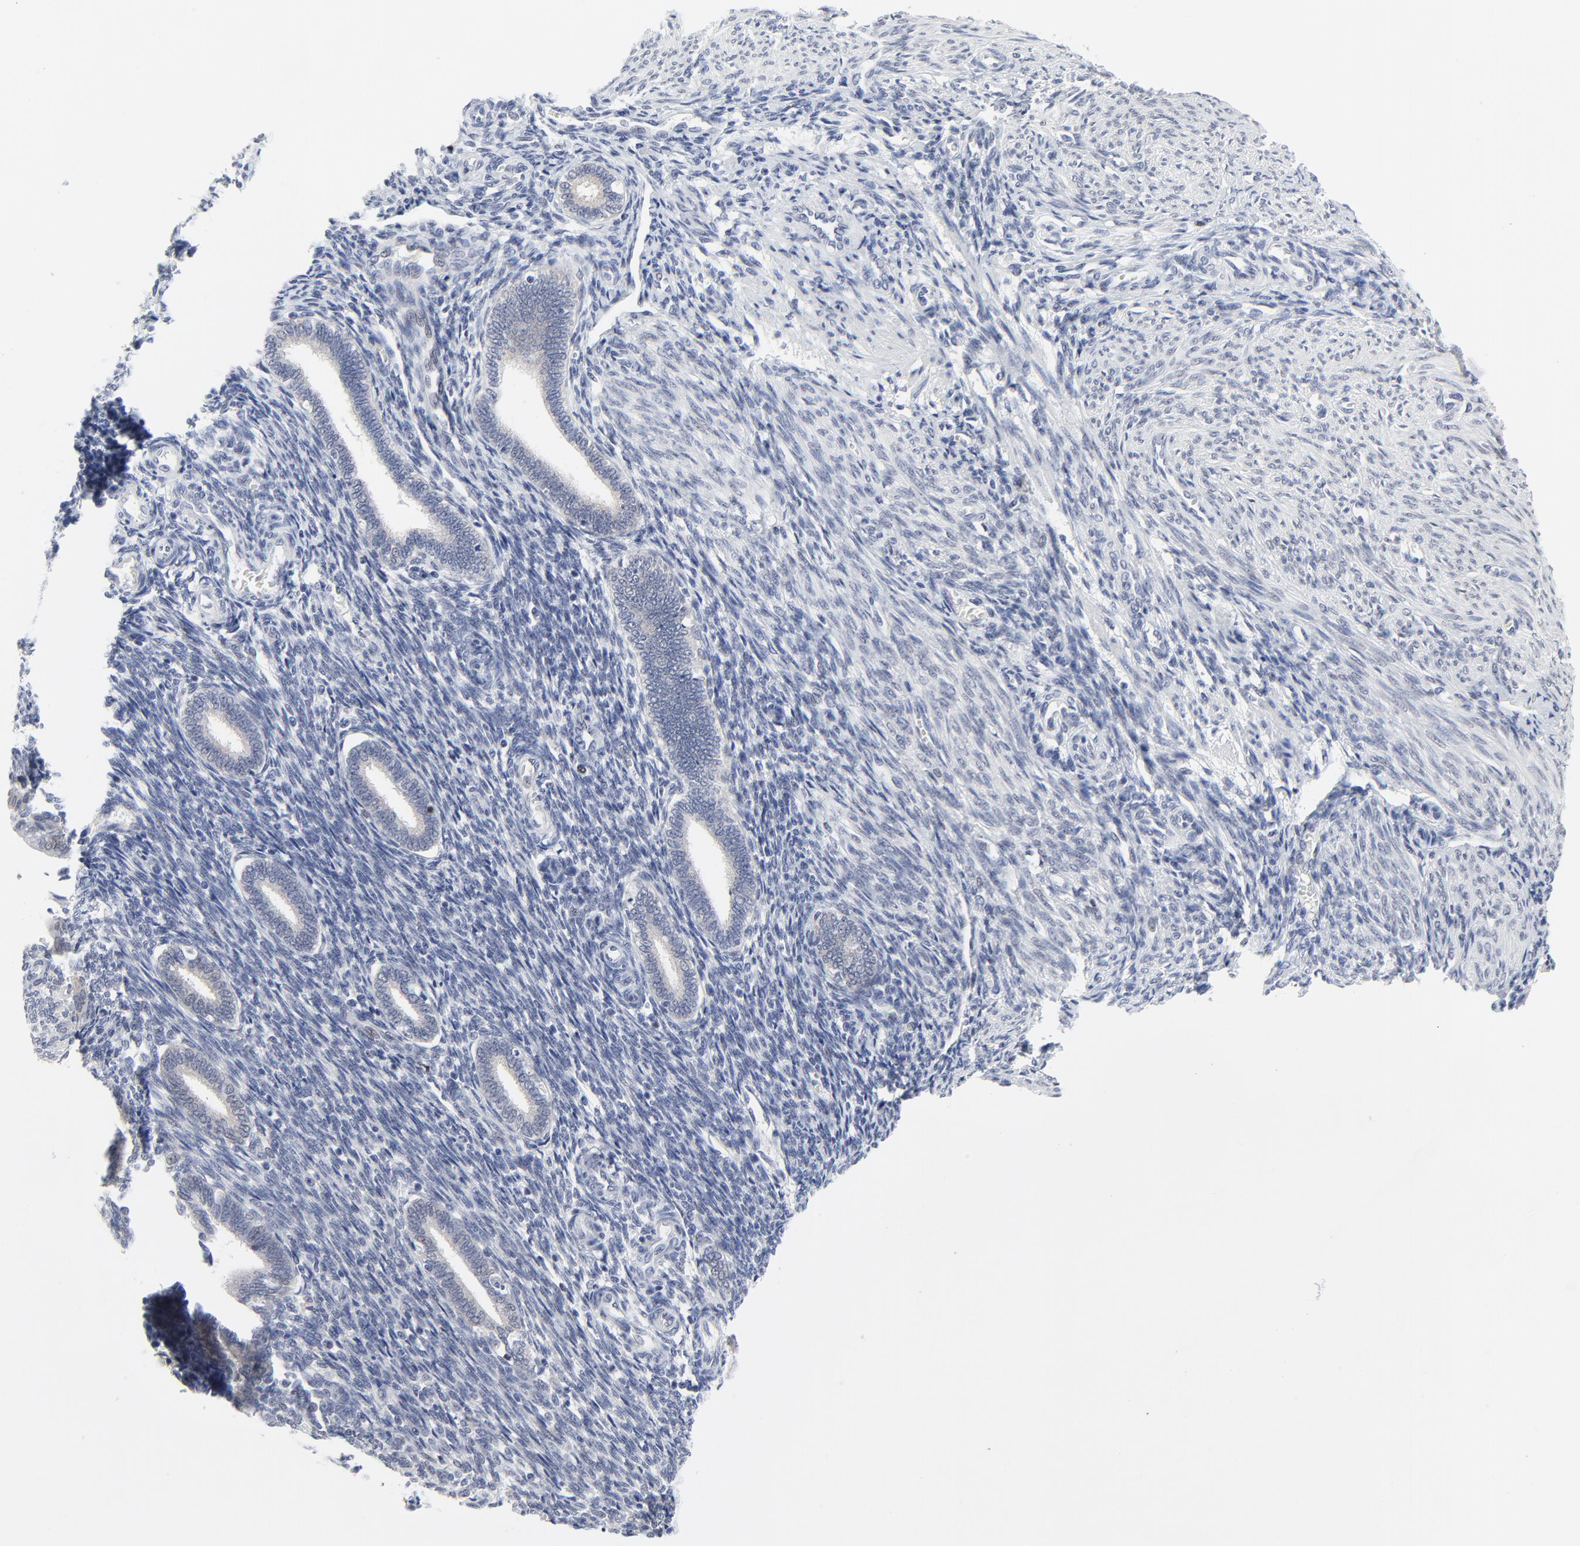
{"staining": {"intensity": "negative", "quantity": "none", "location": "none"}, "tissue": "endometrium", "cell_type": "Cells in endometrial stroma", "image_type": "normal", "snomed": [{"axis": "morphology", "description": "Normal tissue, NOS"}, {"axis": "topography", "description": "Endometrium"}], "caption": "Immunohistochemistry histopathology image of unremarkable endometrium stained for a protein (brown), which exhibits no positivity in cells in endometrial stroma. (Stains: DAB IHC with hematoxylin counter stain, Microscopy: brightfield microscopy at high magnification).", "gene": "ZNF589", "patient": {"sex": "female", "age": 27}}